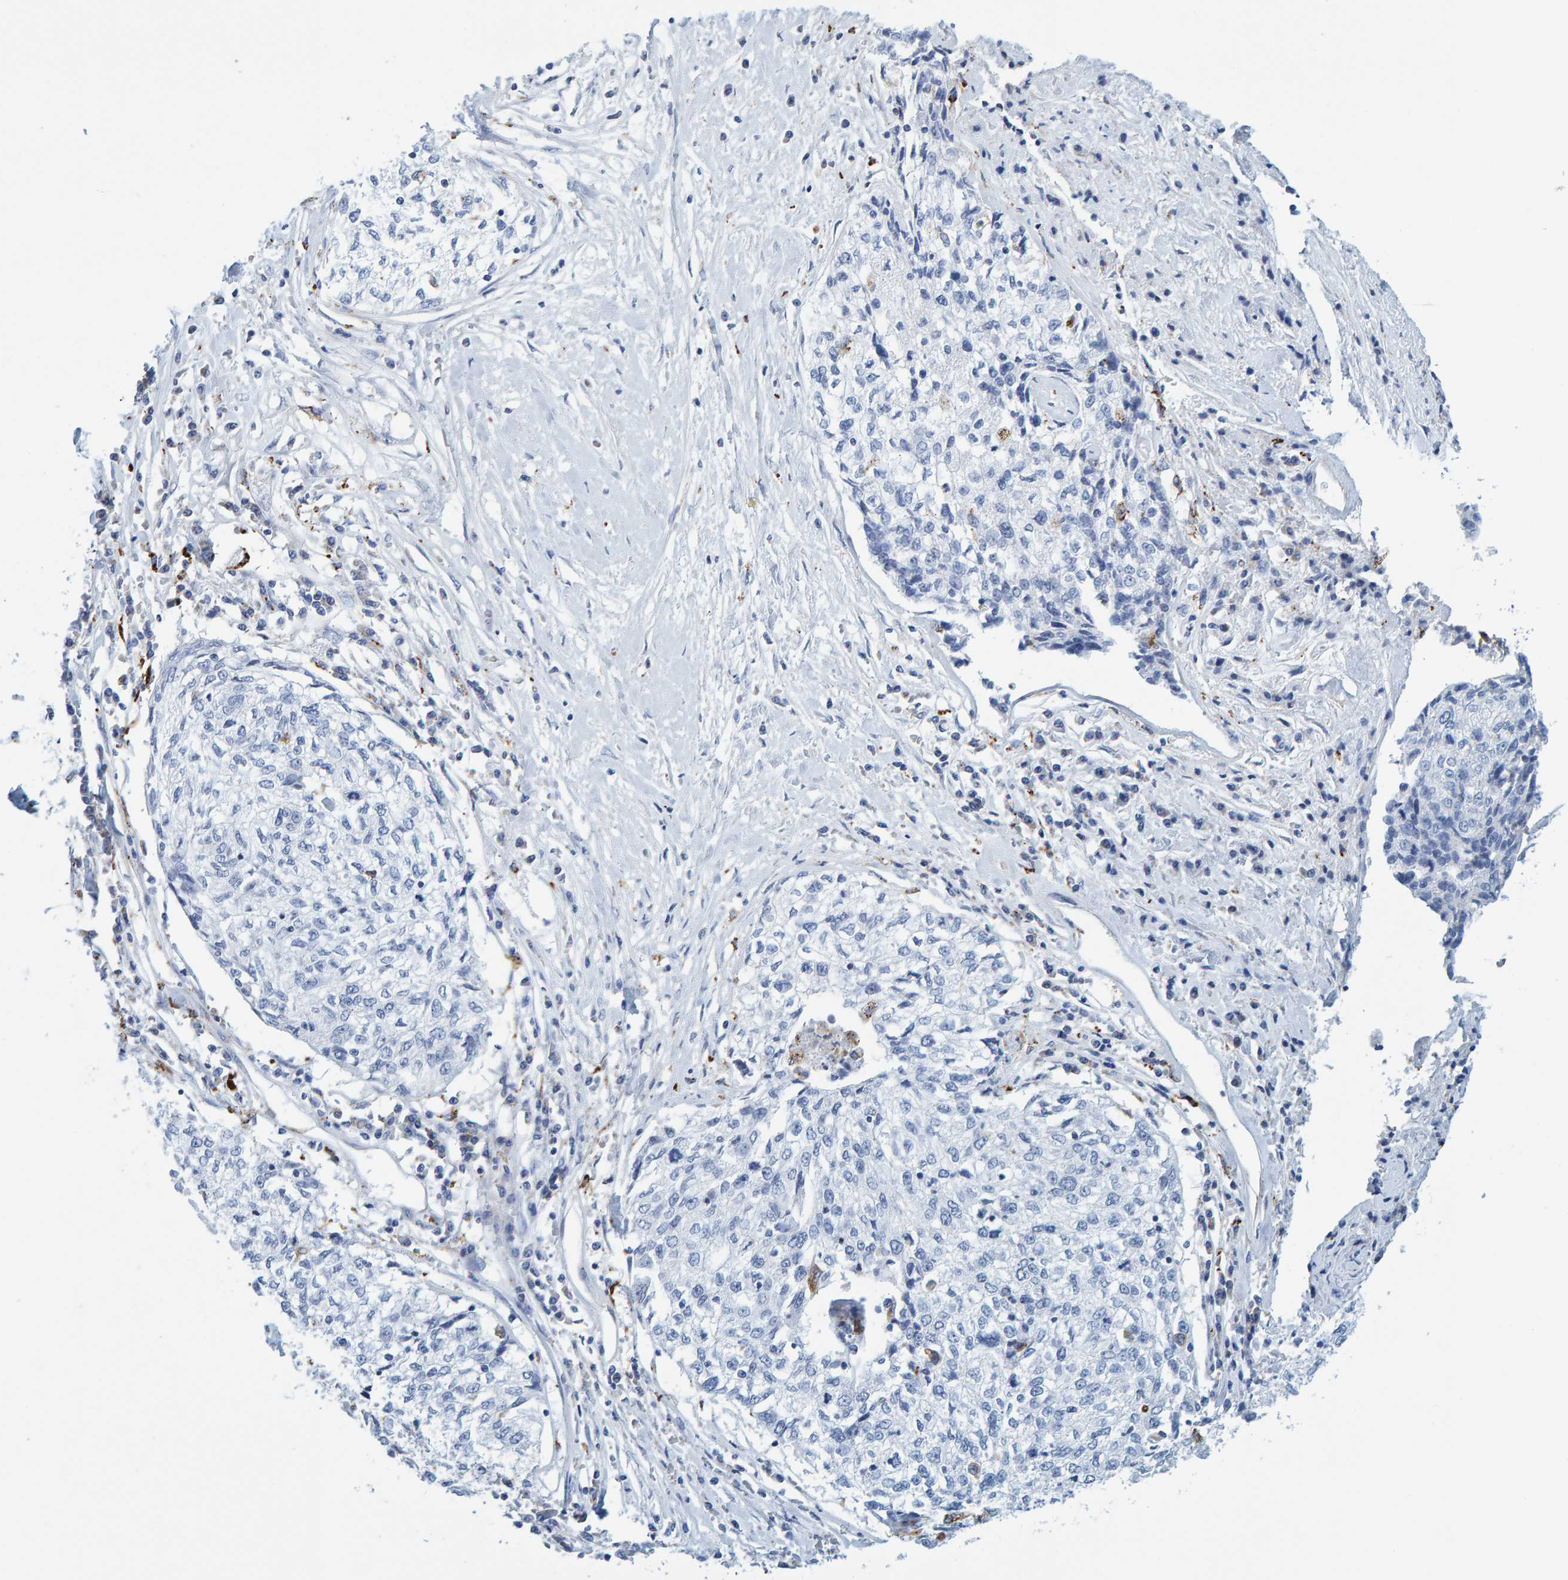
{"staining": {"intensity": "negative", "quantity": "none", "location": "none"}, "tissue": "cervical cancer", "cell_type": "Tumor cells", "image_type": "cancer", "snomed": [{"axis": "morphology", "description": "Squamous cell carcinoma, NOS"}, {"axis": "topography", "description": "Cervix"}], "caption": "The immunohistochemistry histopathology image has no significant positivity in tumor cells of cervical cancer (squamous cell carcinoma) tissue.", "gene": "BIN3", "patient": {"sex": "female", "age": 57}}